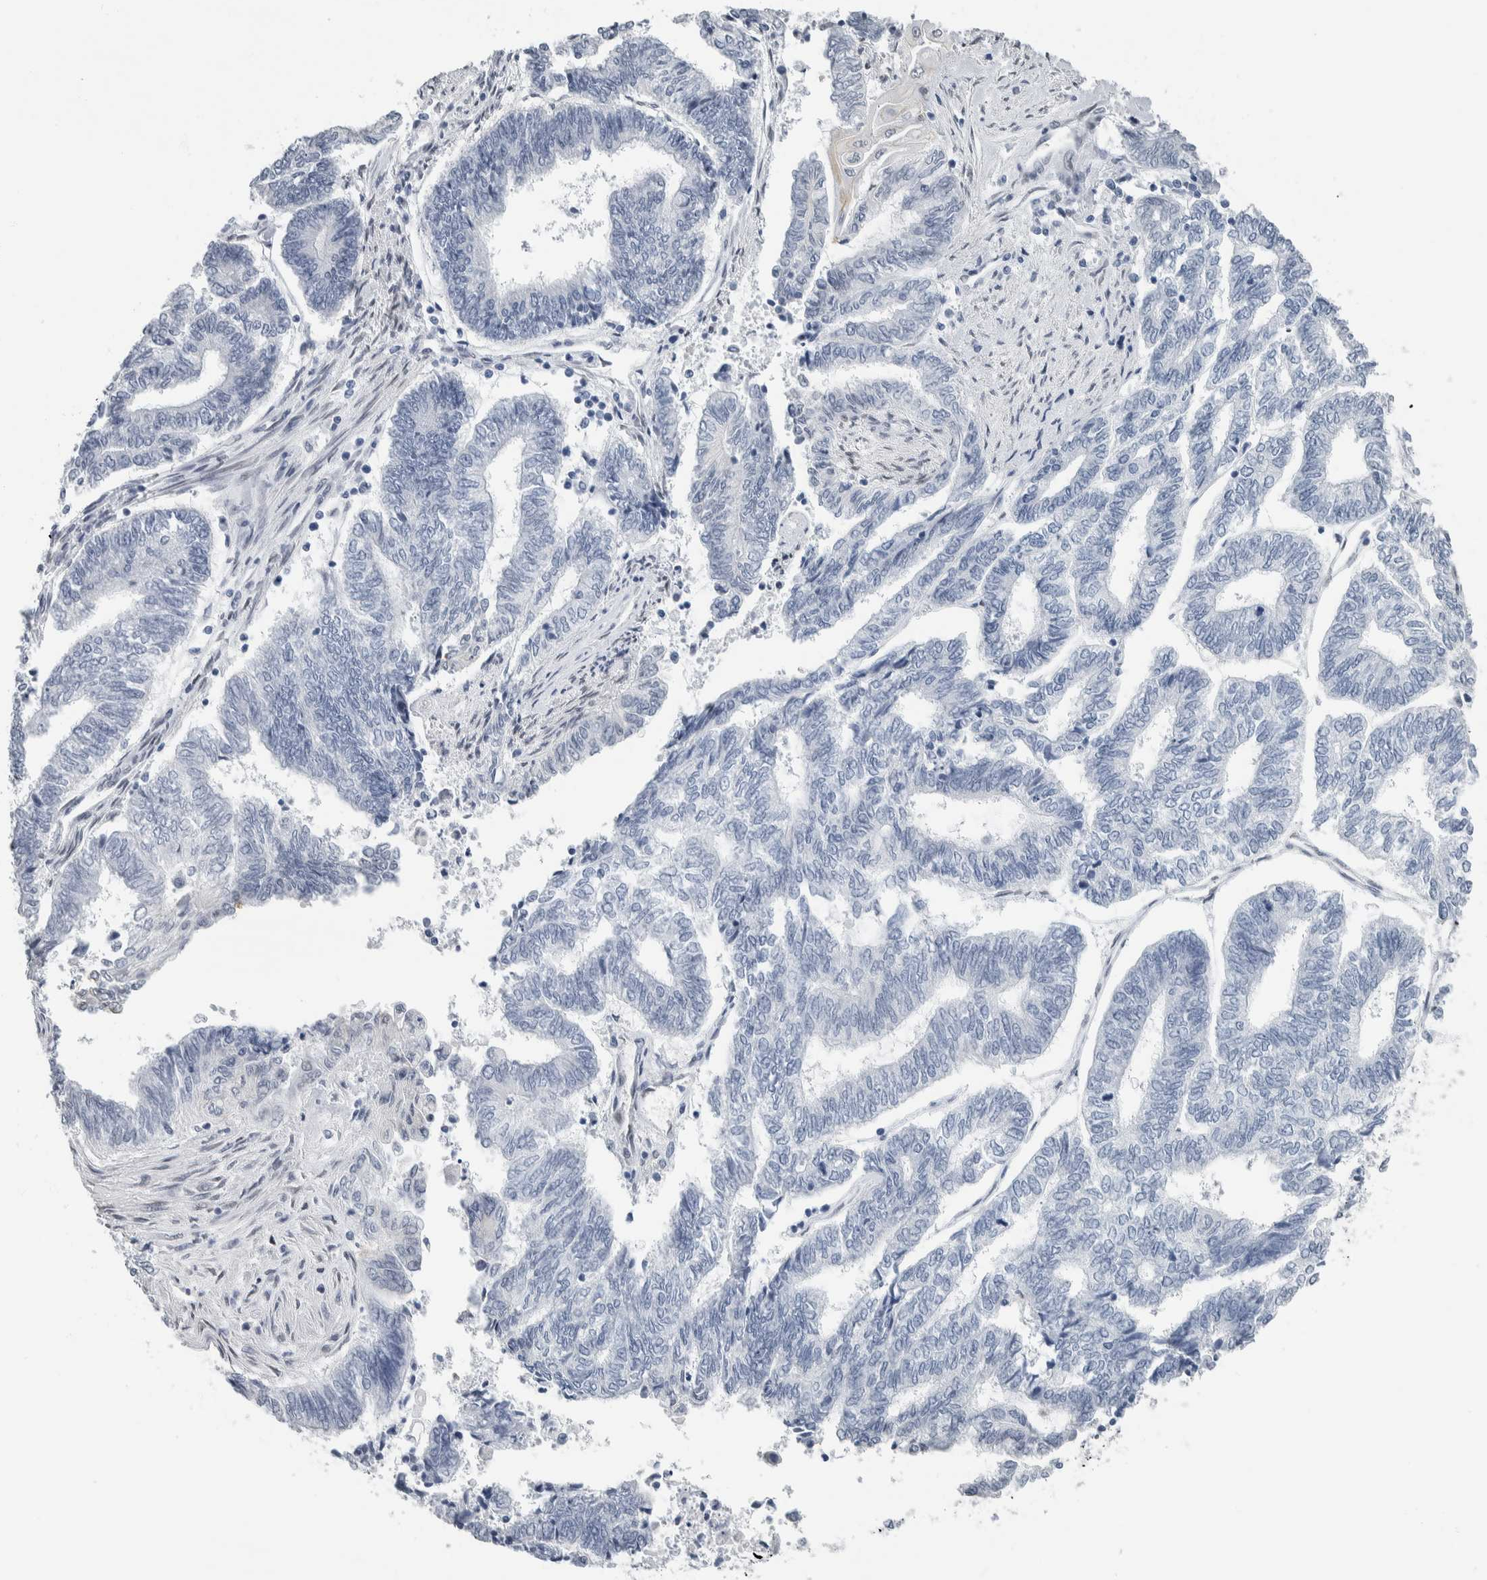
{"staining": {"intensity": "negative", "quantity": "none", "location": "none"}, "tissue": "endometrial cancer", "cell_type": "Tumor cells", "image_type": "cancer", "snomed": [{"axis": "morphology", "description": "Adenocarcinoma, NOS"}, {"axis": "topography", "description": "Uterus"}, {"axis": "topography", "description": "Endometrium"}], "caption": "Adenocarcinoma (endometrial) was stained to show a protein in brown. There is no significant expression in tumor cells.", "gene": "NEFM", "patient": {"sex": "female", "age": 70}}